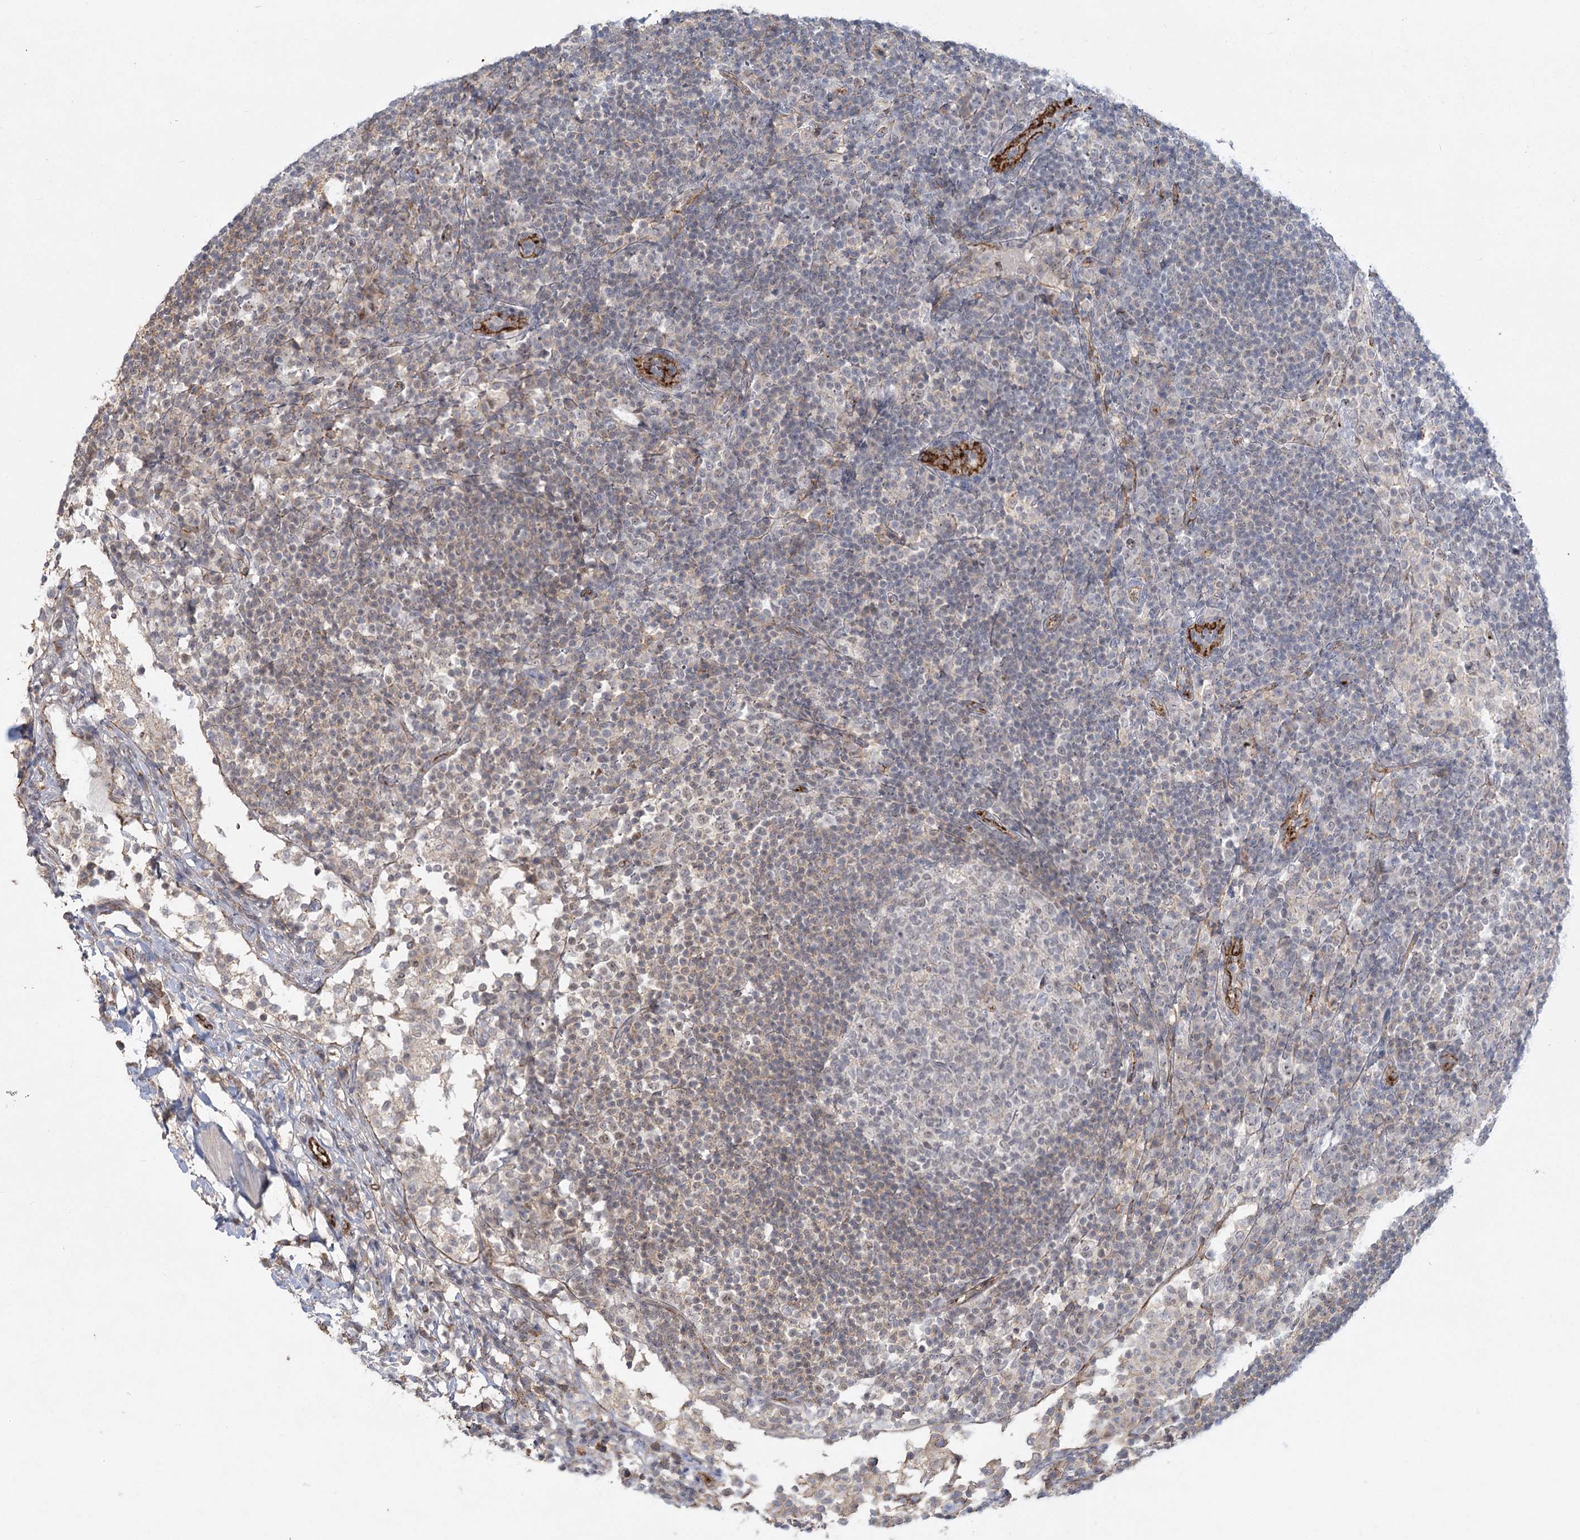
{"staining": {"intensity": "negative", "quantity": "none", "location": "none"}, "tissue": "lymph node", "cell_type": "Germinal center cells", "image_type": "normal", "snomed": [{"axis": "morphology", "description": "Normal tissue, NOS"}, {"axis": "topography", "description": "Lymph node"}], "caption": "The image displays no staining of germinal center cells in benign lymph node. (DAB (3,3'-diaminobenzidine) immunohistochemistry (IHC) visualized using brightfield microscopy, high magnification).", "gene": "KBTBD4", "patient": {"sex": "female", "age": 53}}